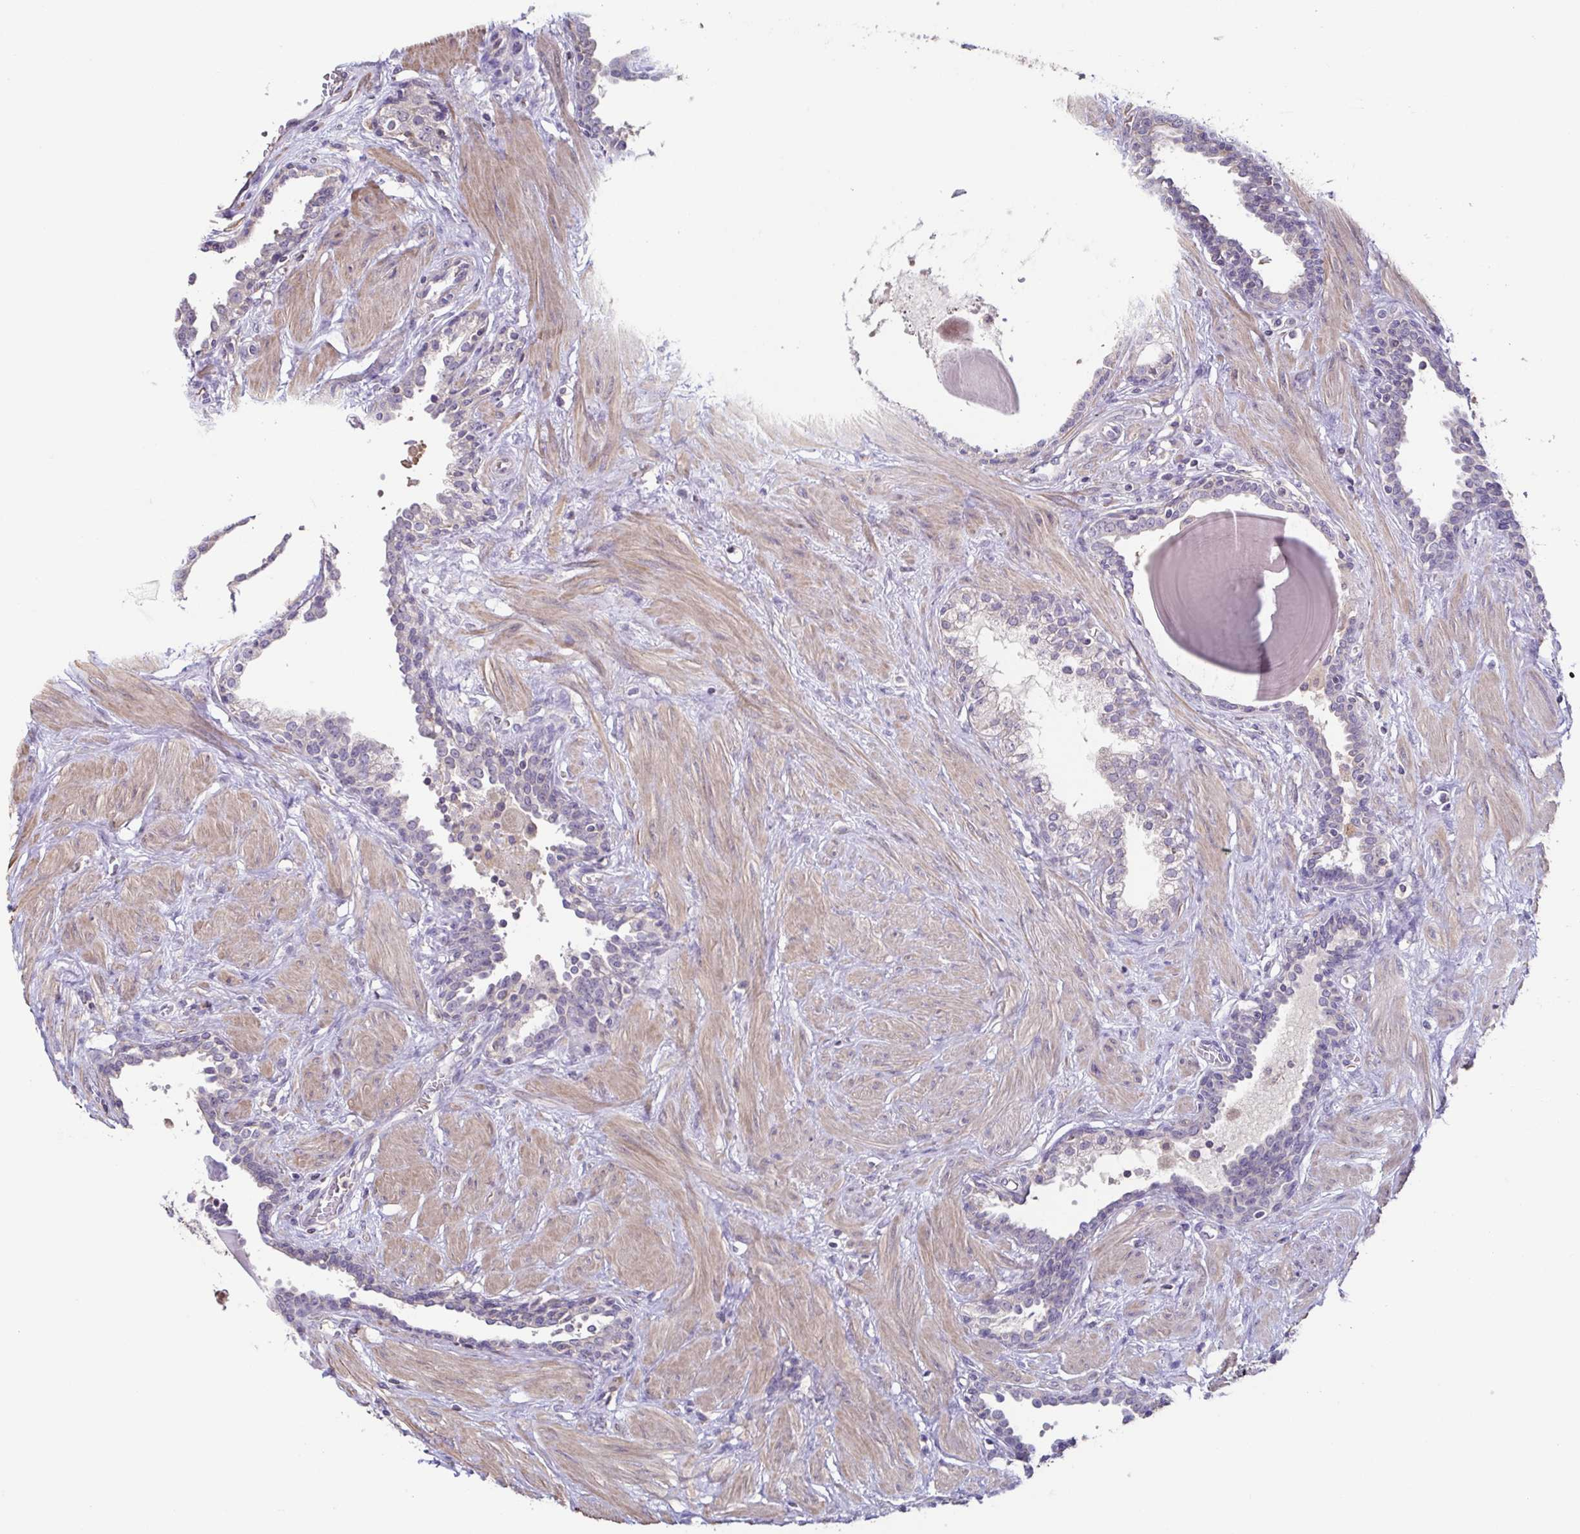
{"staining": {"intensity": "negative", "quantity": "none", "location": "none"}, "tissue": "prostate", "cell_type": "Glandular cells", "image_type": "normal", "snomed": [{"axis": "morphology", "description": "Normal tissue, NOS"}, {"axis": "topography", "description": "Prostate"}], "caption": "DAB (3,3'-diaminobenzidine) immunohistochemical staining of unremarkable prostate displays no significant staining in glandular cells.", "gene": "ACTRT2", "patient": {"sex": "male", "age": 55}}